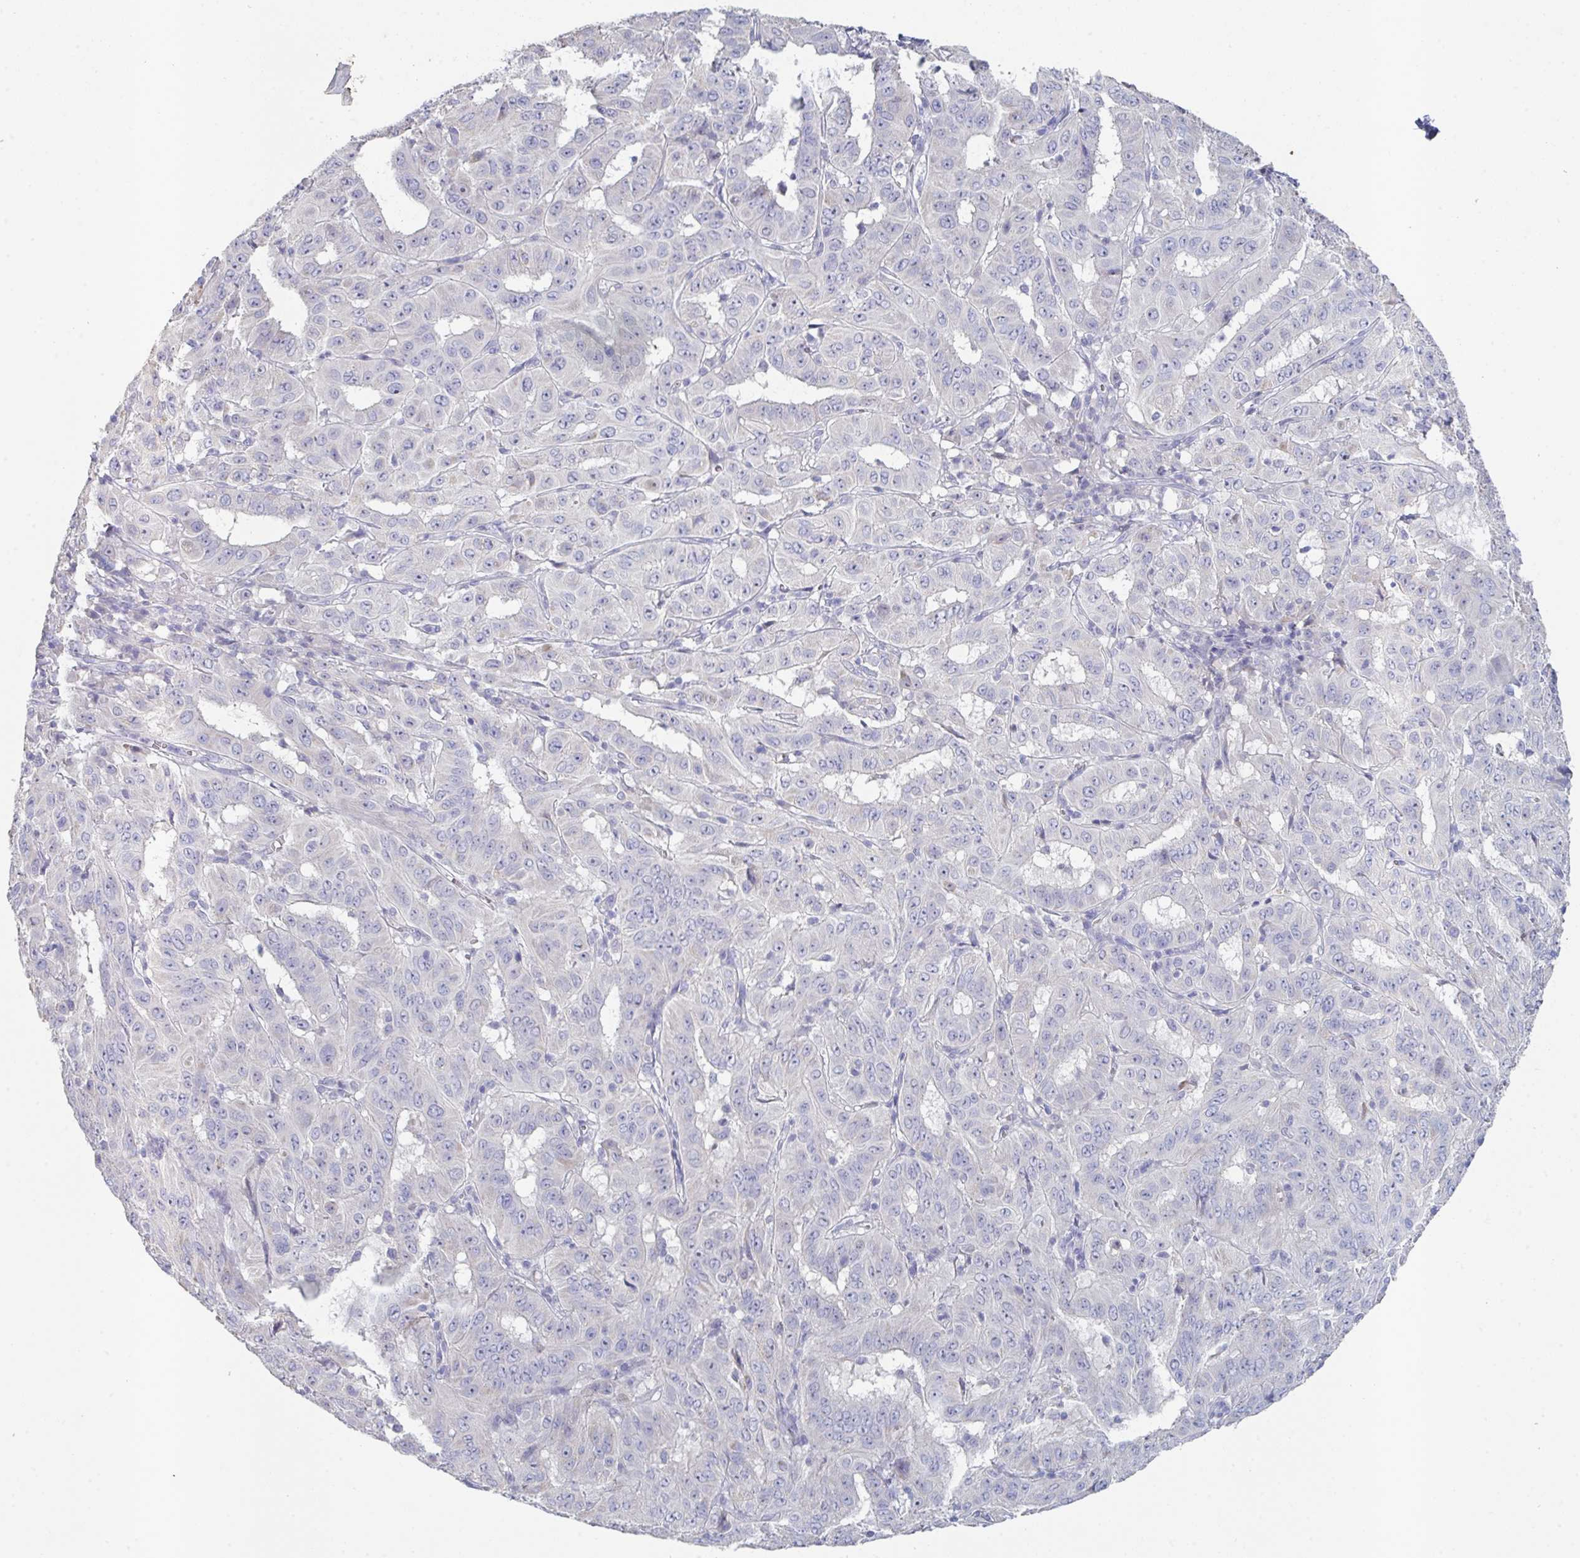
{"staining": {"intensity": "negative", "quantity": "none", "location": "none"}, "tissue": "pancreatic cancer", "cell_type": "Tumor cells", "image_type": "cancer", "snomed": [{"axis": "morphology", "description": "Adenocarcinoma, NOS"}, {"axis": "topography", "description": "Pancreas"}], "caption": "Immunohistochemical staining of adenocarcinoma (pancreatic) exhibits no significant expression in tumor cells. (Immunohistochemistry, brightfield microscopy, high magnification).", "gene": "HGFAC", "patient": {"sex": "male", "age": 63}}